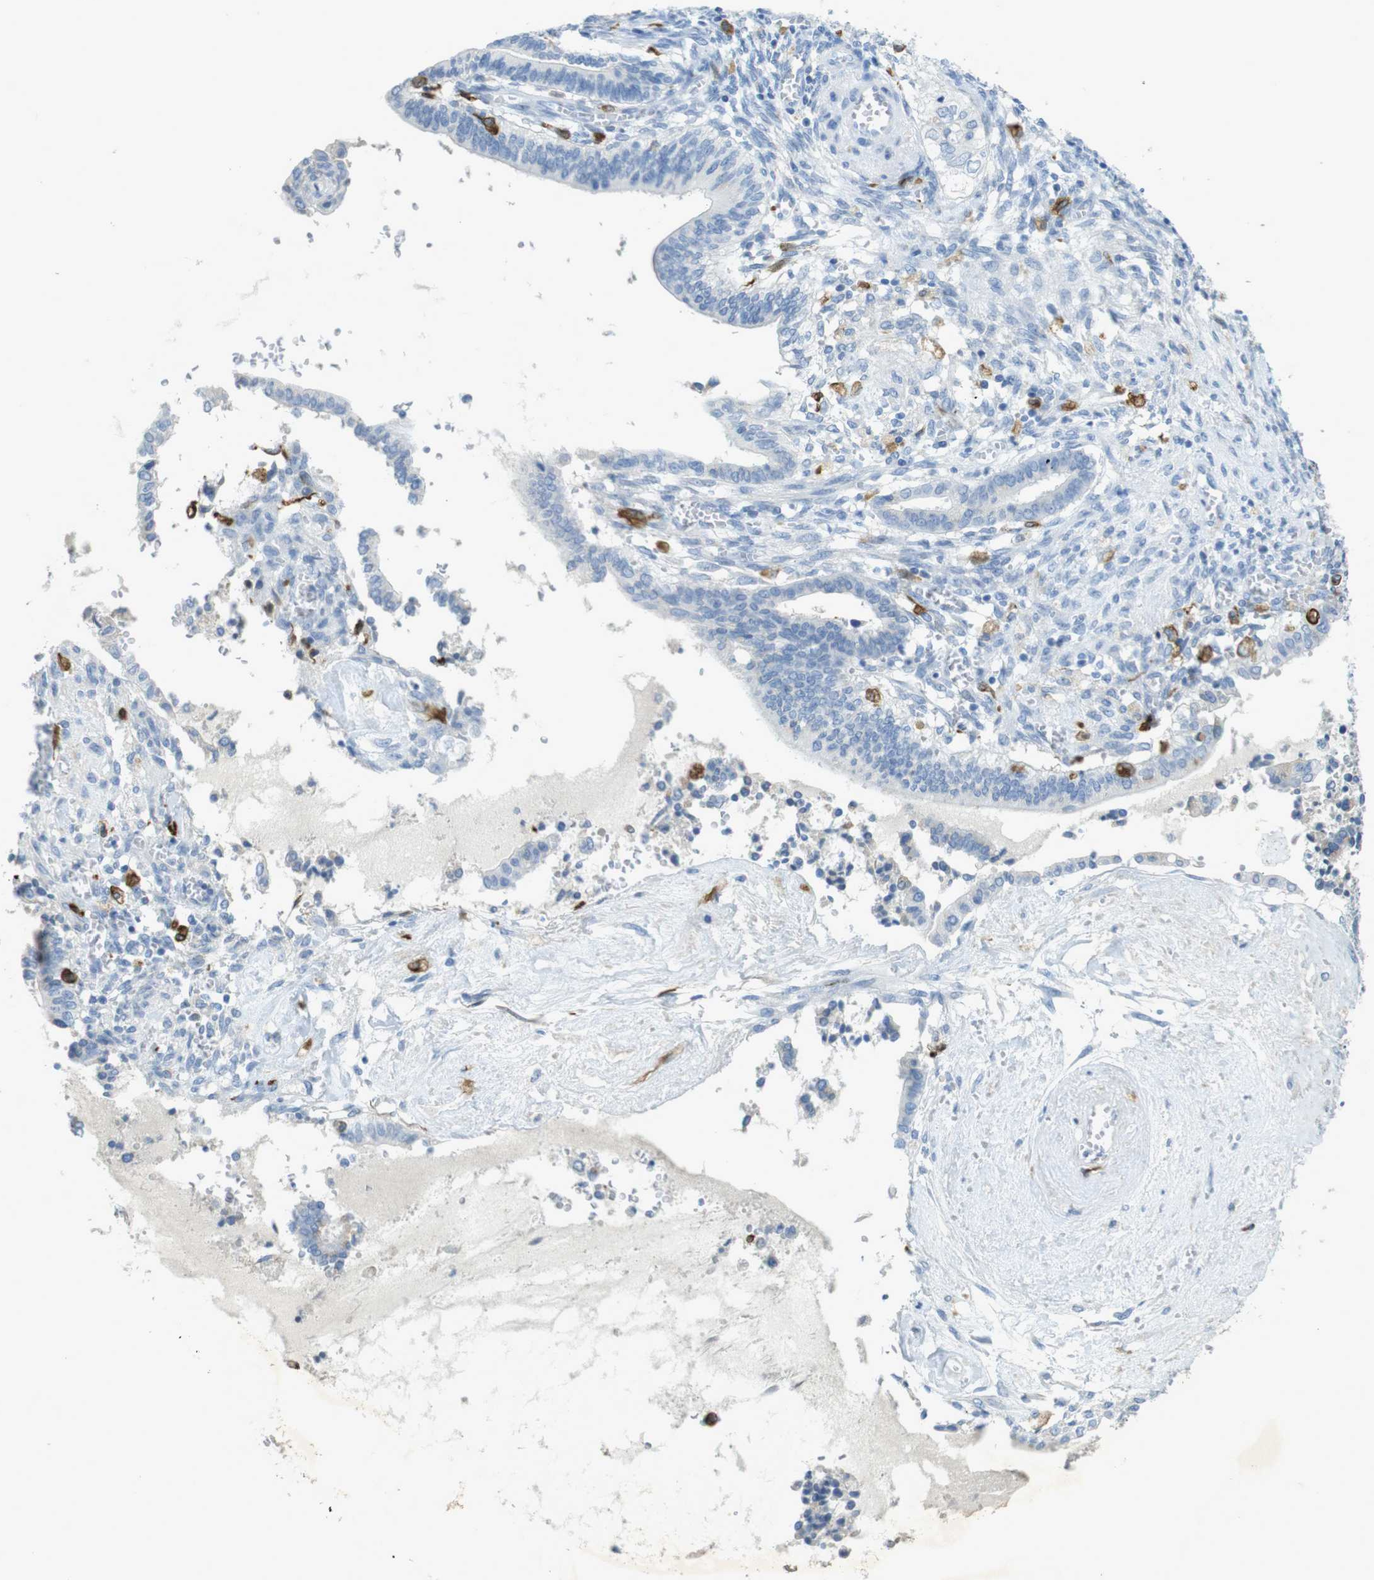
{"staining": {"intensity": "negative", "quantity": "none", "location": "none"}, "tissue": "cervical cancer", "cell_type": "Tumor cells", "image_type": "cancer", "snomed": [{"axis": "morphology", "description": "Adenocarcinoma, NOS"}, {"axis": "topography", "description": "Cervix"}], "caption": "Tumor cells are negative for brown protein staining in cervical cancer (adenocarcinoma).", "gene": "CD320", "patient": {"sex": "female", "age": 44}}